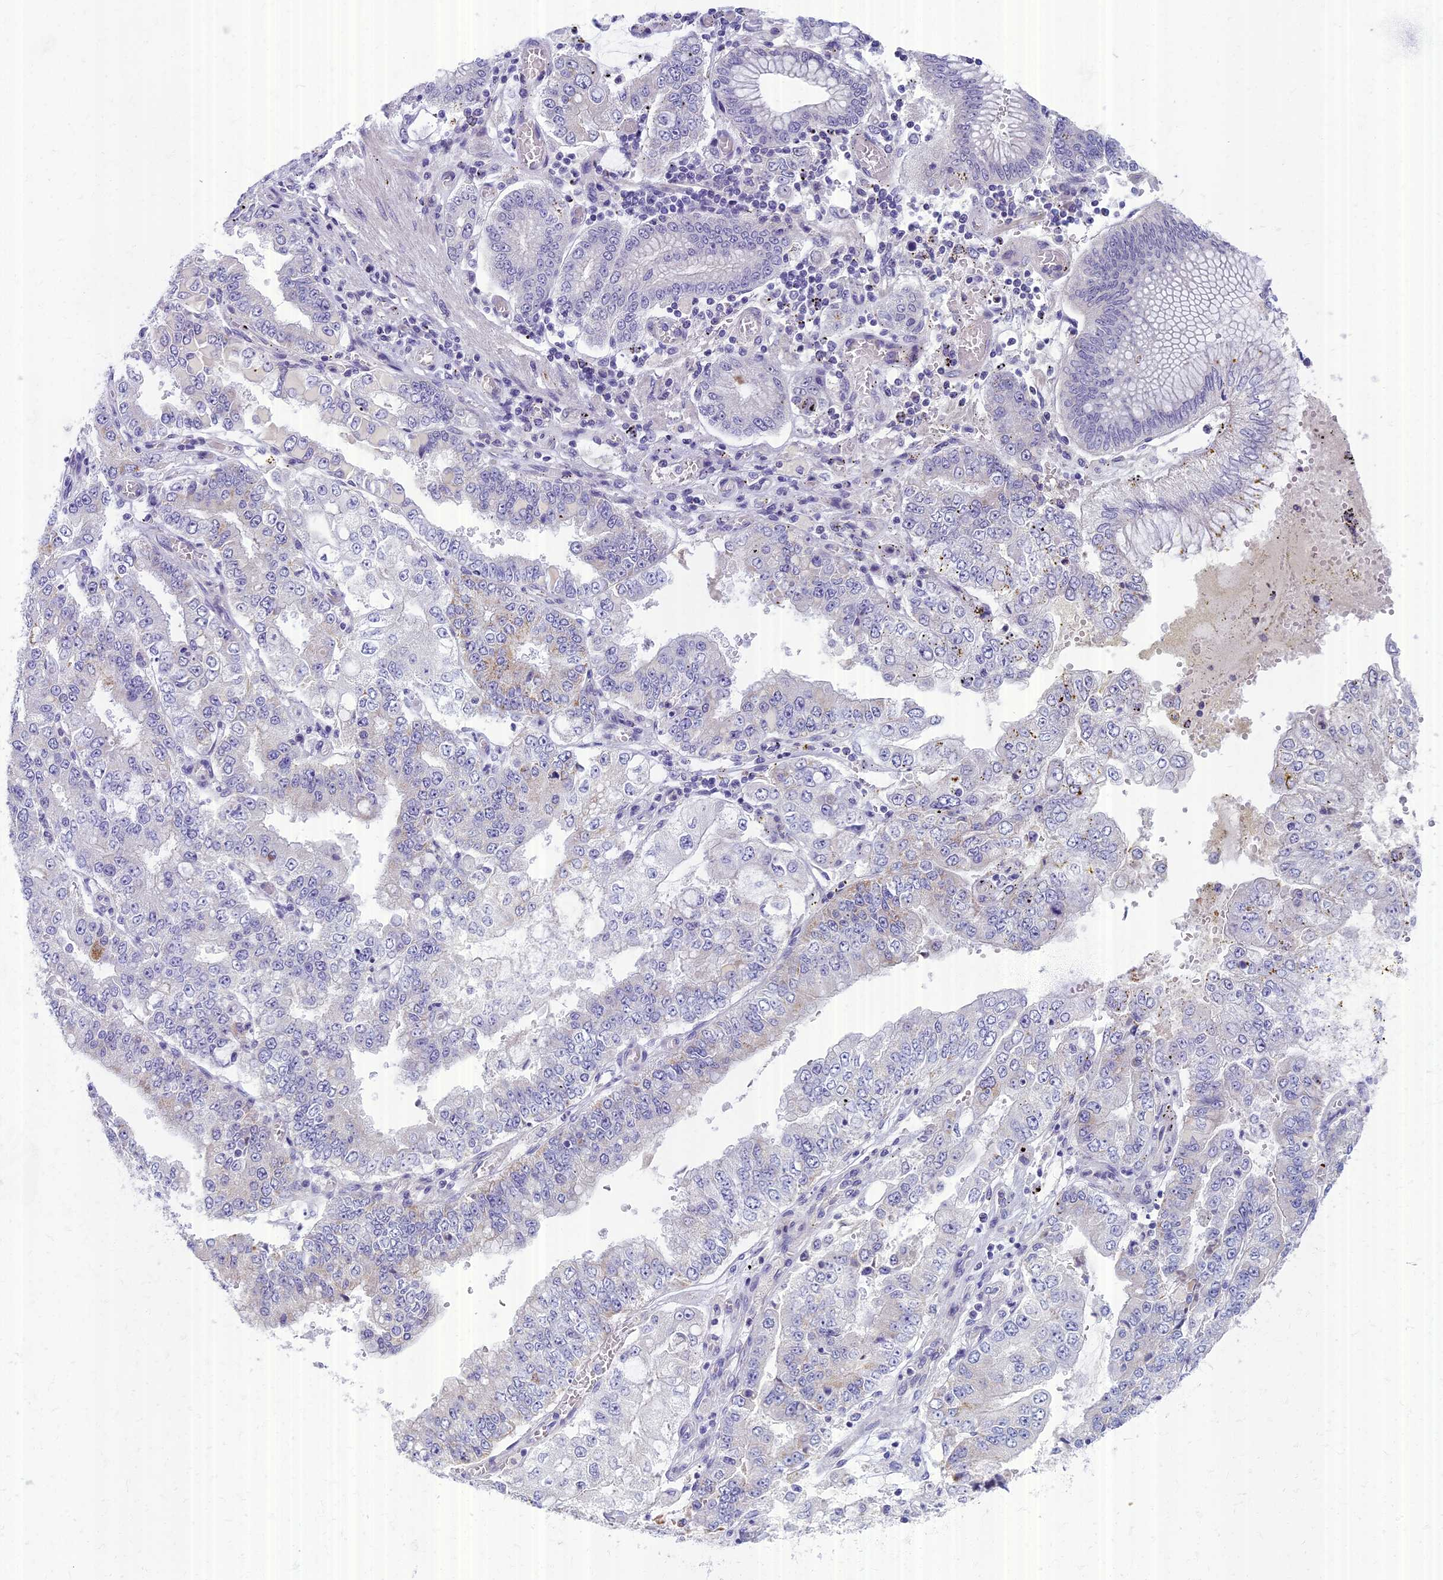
{"staining": {"intensity": "negative", "quantity": "none", "location": "none"}, "tissue": "stomach cancer", "cell_type": "Tumor cells", "image_type": "cancer", "snomed": [{"axis": "morphology", "description": "Adenocarcinoma, NOS"}, {"axis": "topography", "description": "Stomach"}], "caption": "This is an immunohistochemistry photomicrograph of adenocarcinoma (stomach). There is no expression in tumor cells.", "gene": "AP4E1", "patient": {"sex": "male", "age": 76}}